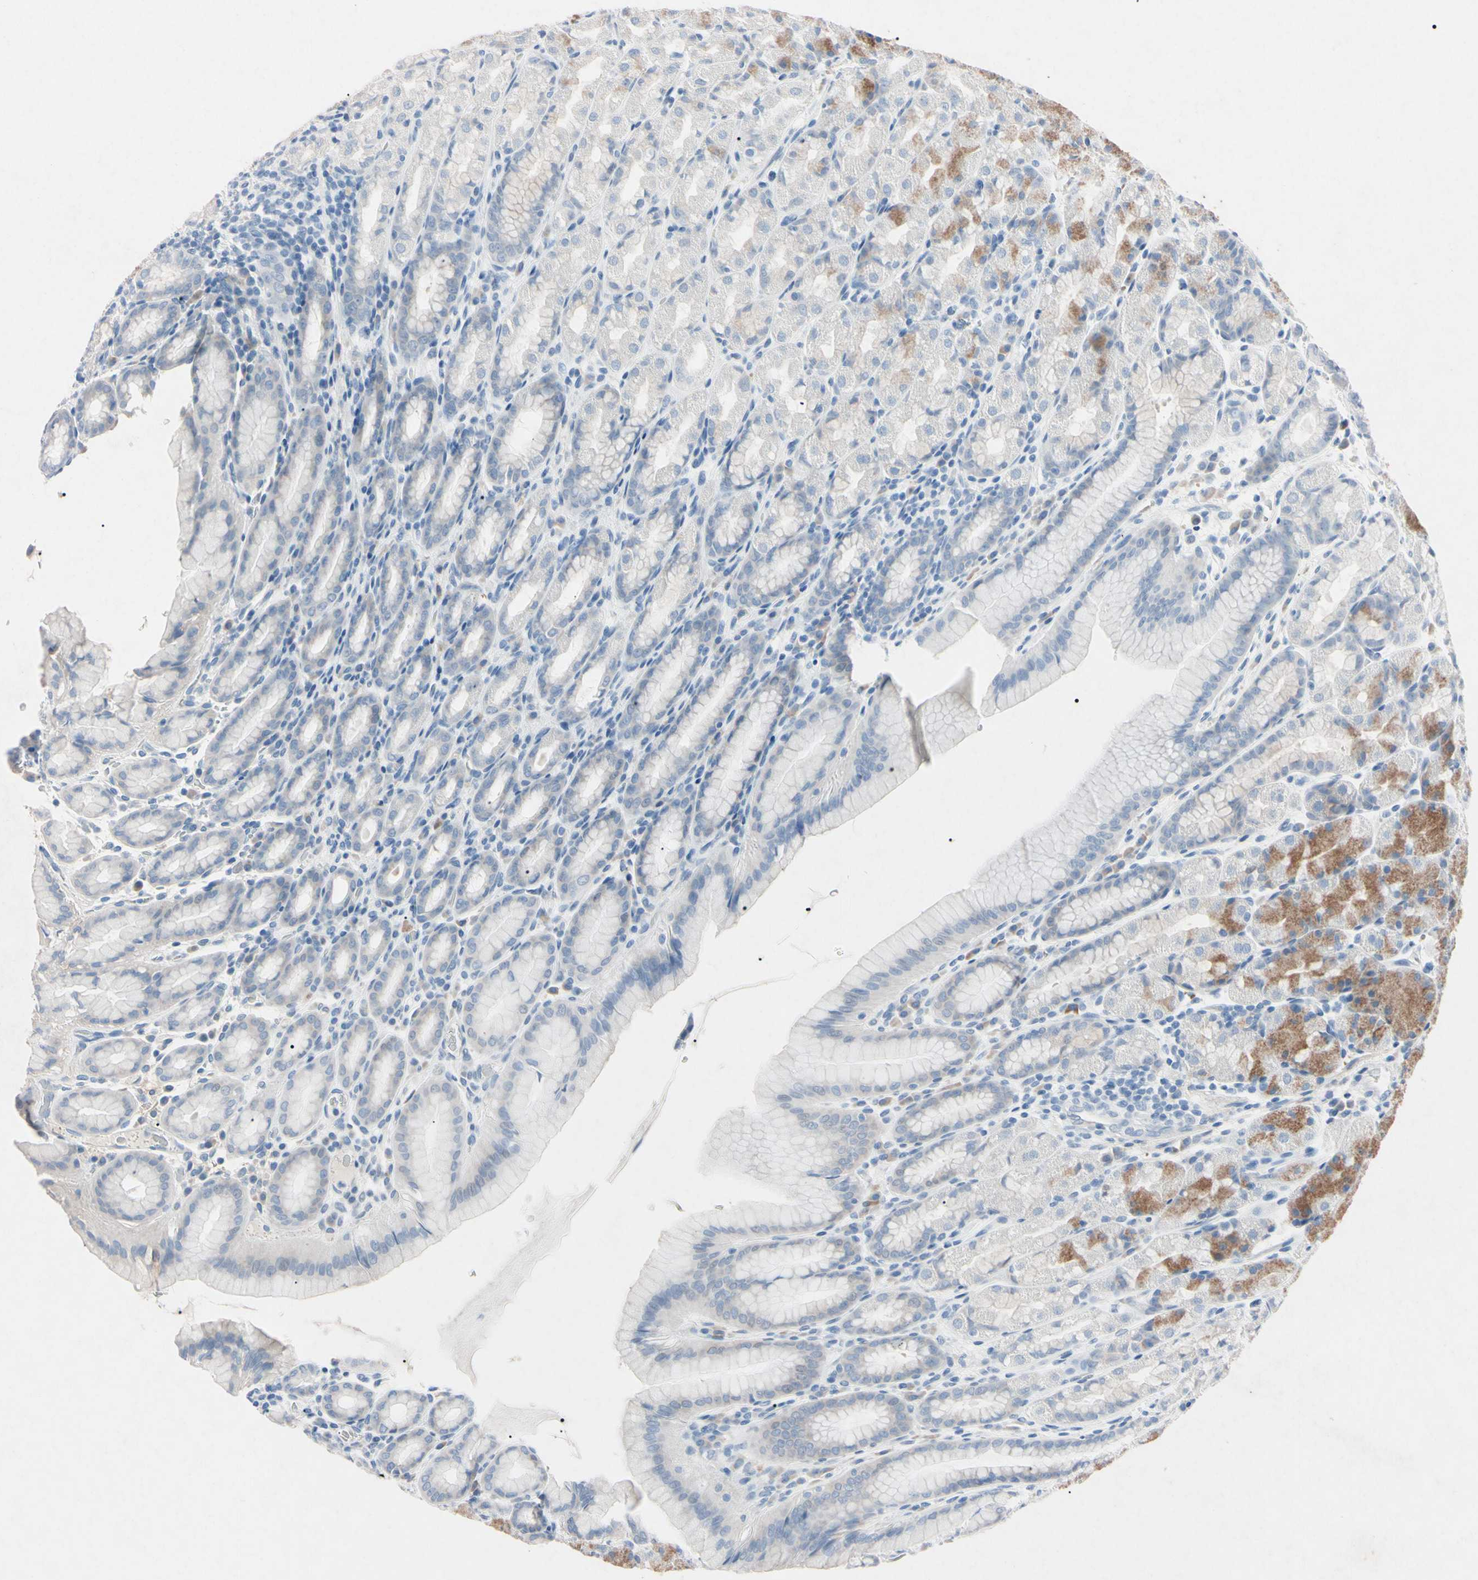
{"staining": {"intensity": "moderate", "quantity": "<25%", "location": "cytoplasmic/membranous"}, "tissue": "stomach", "cell_type": "Glandular cells", "image_type": "normal", "snomed": [{"axis": "morphology", "description": "Normal tissue, NOS"}, {"axis": "topography", "description": "Stomach, upper"}], "caption": "High-magnification brightfield microscopy of benign stomach stained with DAB (3,3'-diaminobenzidine) (brown) and counterstained with hematoxylin (blue). glandular cells exhibit moderate cytoplasmic/membranous expression is seen in about<25% of cells. The staining was performed using DAB (3,3'-diaminobenzidine), with brown indicating positive protein expression. Nuclei are stained blue with hematoxylin.", "gene": "ELN", "patient": {"sex": "male", "age": 68}}